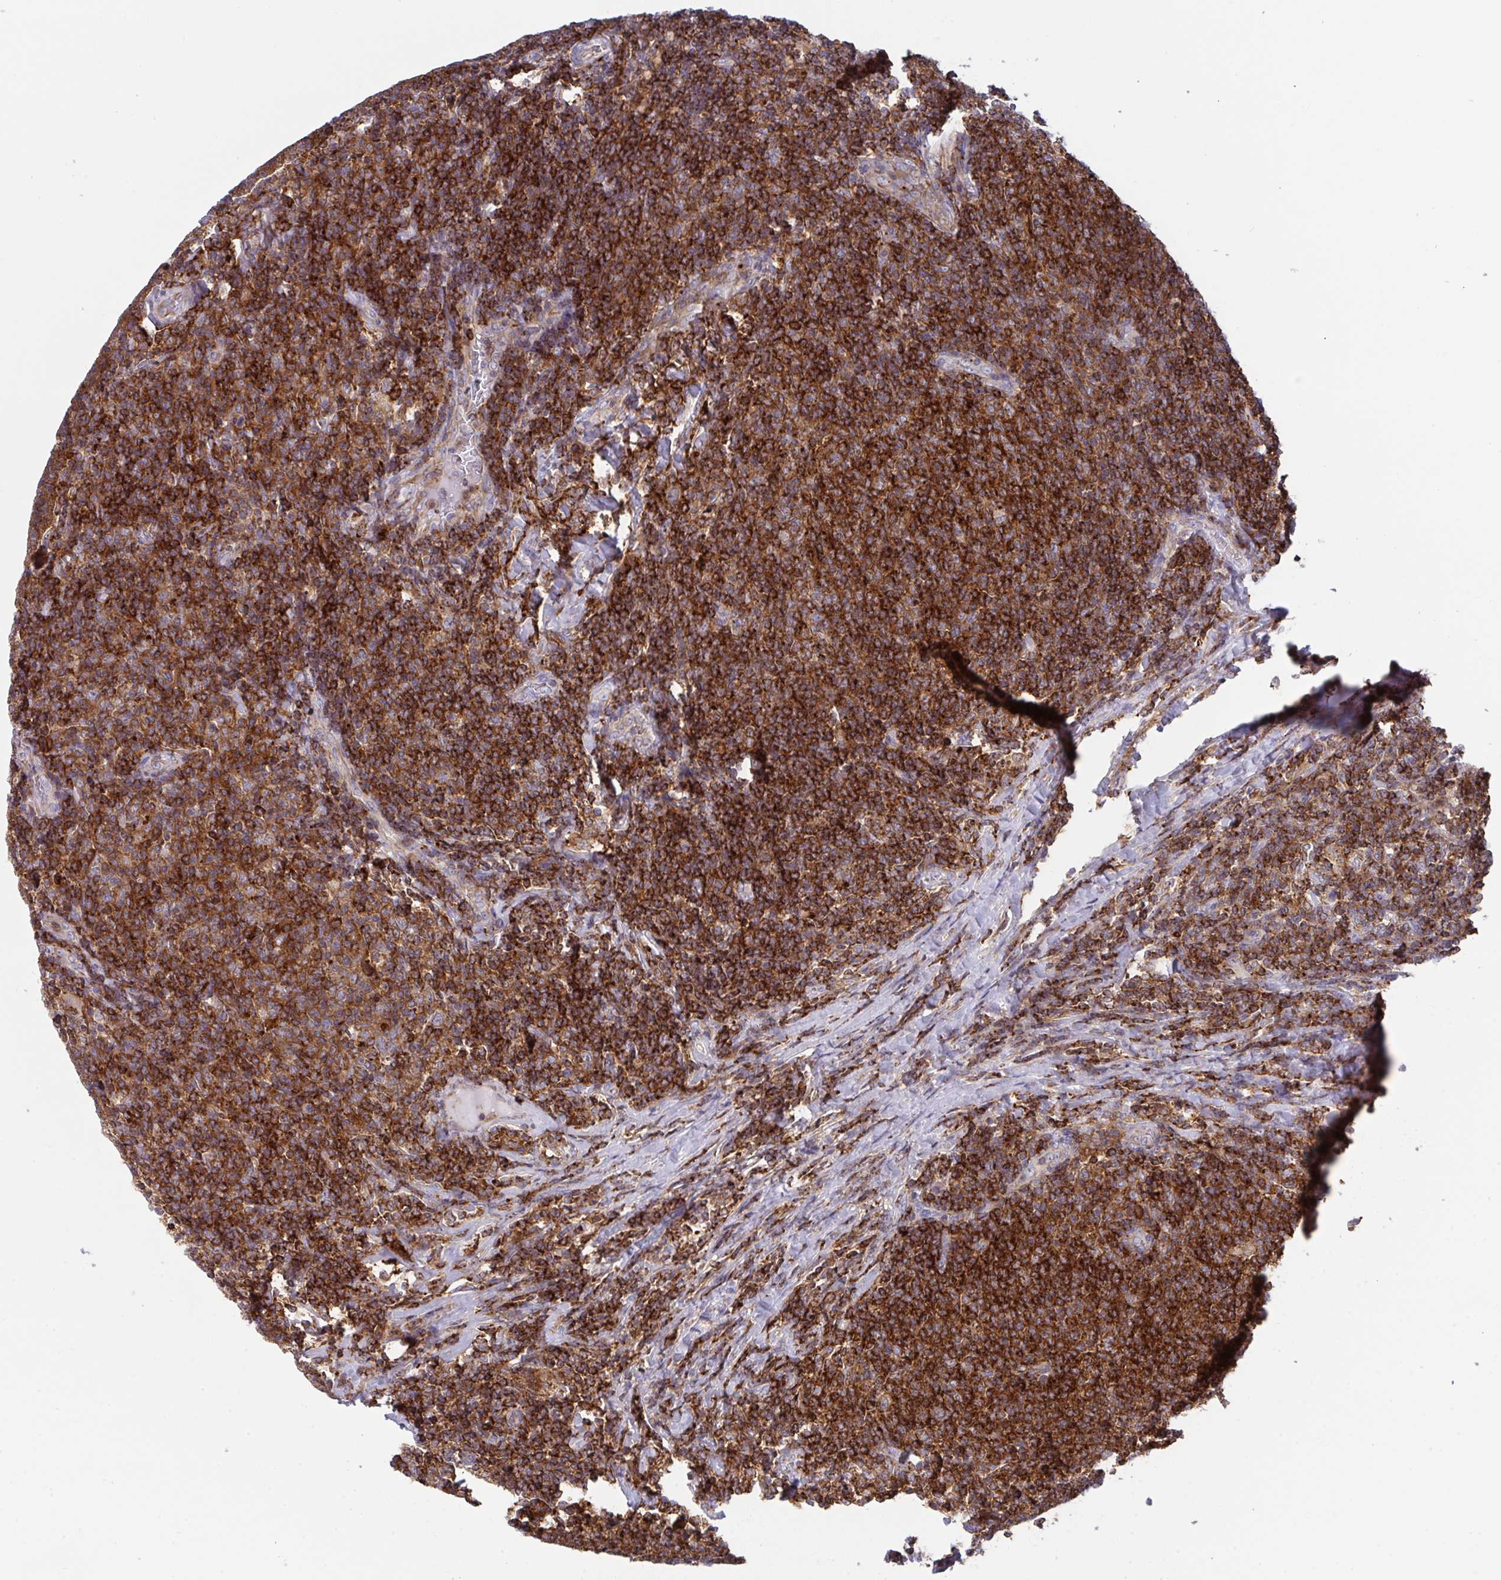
{"staining": {"intensity": "strong", "quantity": ">75%", "location": "cytoplasmic/membranous"}, "tissue": "lymphoma", "cell_type": "Tumor cells", "image_type": "cancer", "snomed": [{"axis": "morphology", "description": "Malignant lymphoma, non-Hodgkin's type, Low grade"}, {"axis": "topography", "description": "Lymph node"}], "caption": "A brown stain labels strong cytoplasmic/membranous staining of a protein in low-grade malignant lymphoma, non-Hodgkin's type tumor cells.", "gene": "DISP2", "patient": {"sex": "male", "age": 52}}